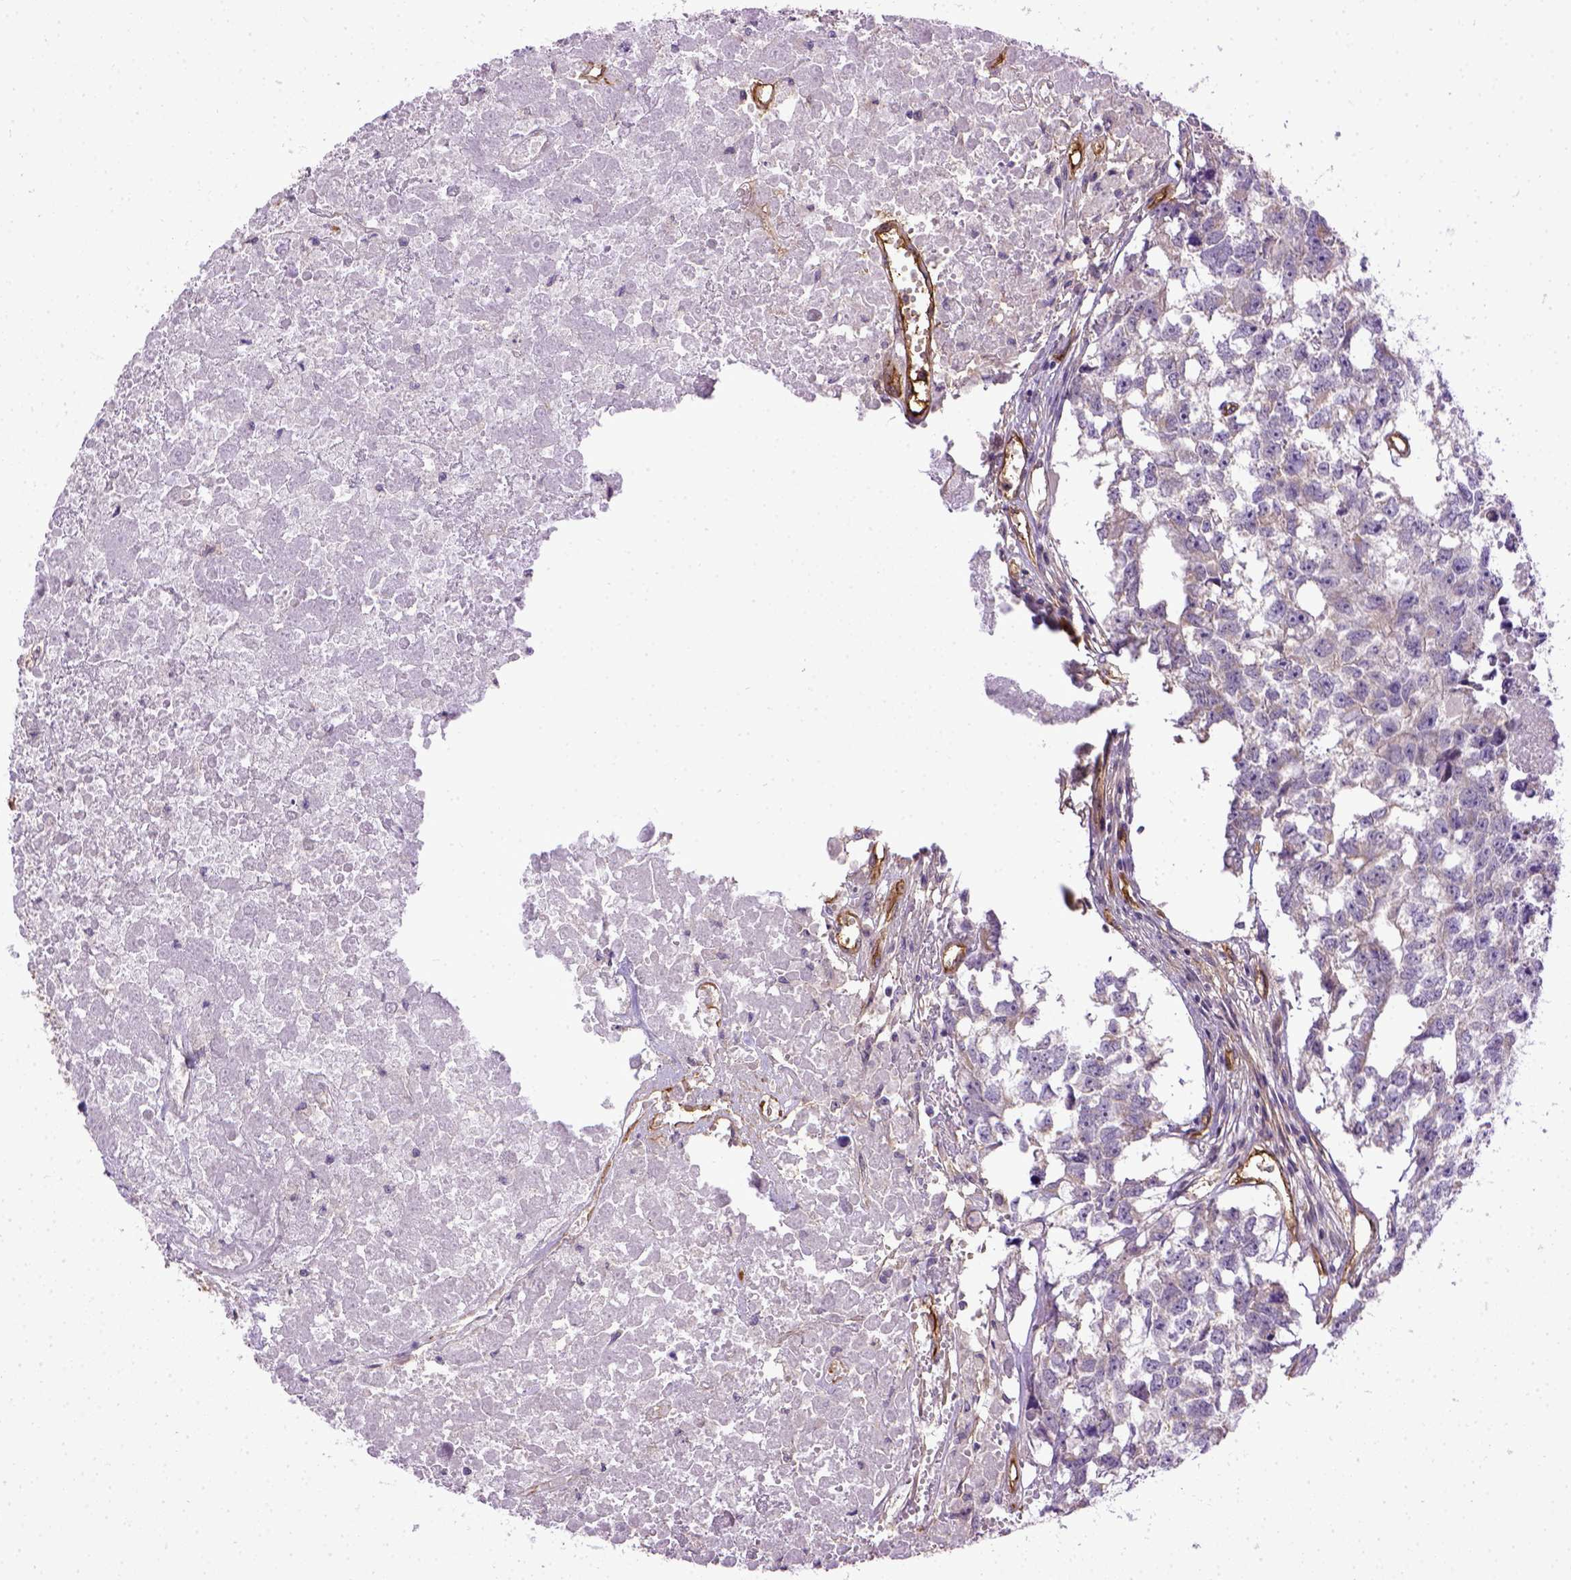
{"staining": {"intensity": "negative", "quantity": "none", "location": "none"}, "tissue": "testis cancer", "cell_type": "Tumor cells", "image_type": "cancer", "snomed": [{"axis": "morphology", "description": "Carcinoma, Embryonal, NOS"}, {"axis": "morphology", "description": "Teratoma, malignant, NOS"}, {"axis": "topography", "description": "Testis"}], "caption": "Immunohistochemical staining of human embryonal carcinoma (testis) displays no significant positivity in tumor cells.", "gene": "ENG", "patient": {"sex": "male", "age": 44}}